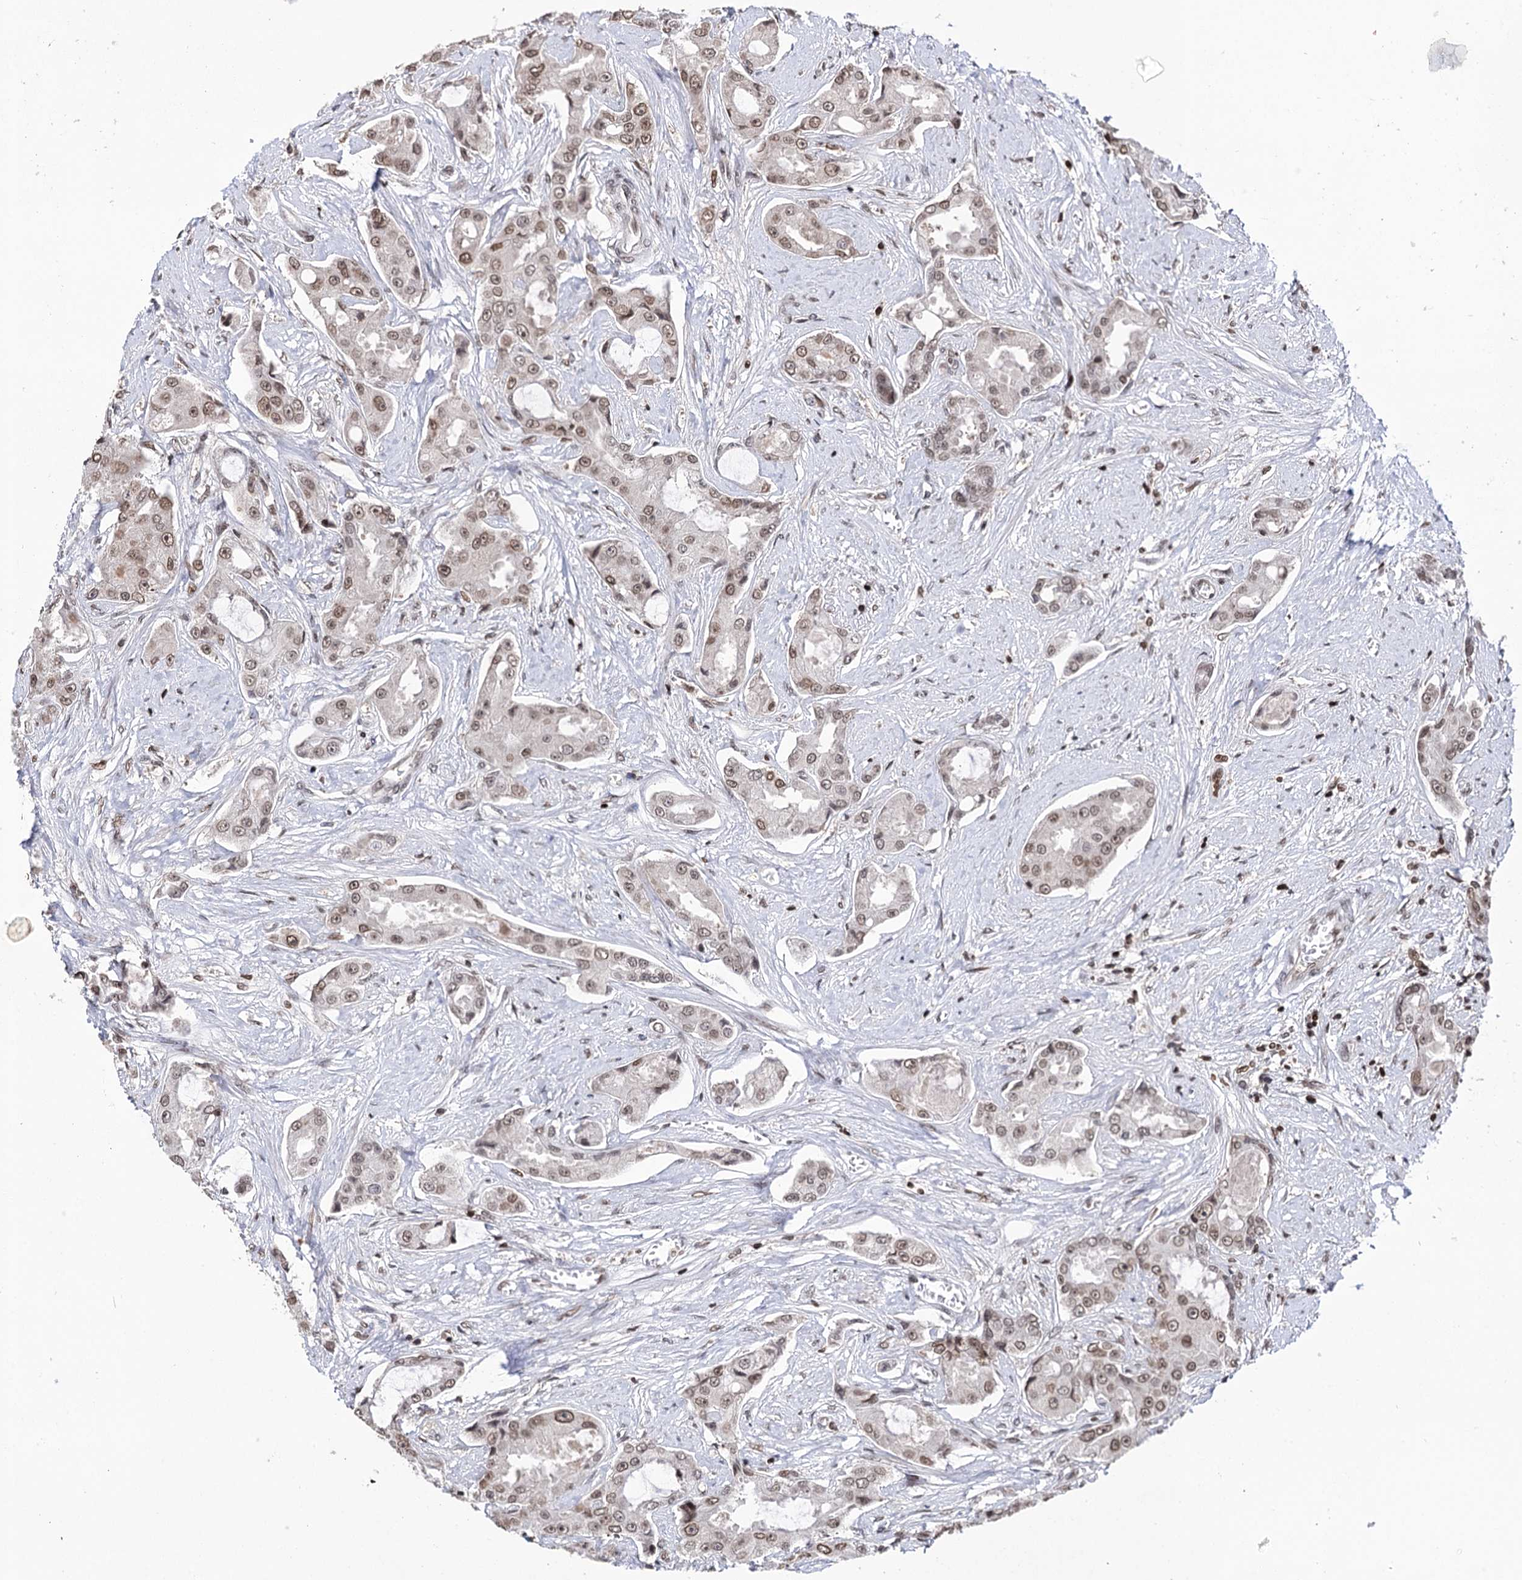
{"staining": {"intensity": "weak", "quantity": ">75%", "location": "nuclear"}, "tissue": "prostate cancer", "cell_type": "Tumor cells", "image_type": "cancer", "snomed": [{"axis": "morphology", "description": "Adenocarcinoma, High grade"}, {"axis": "topography", "description": "Prostate"}], "caption": "The immunohistochemical stain highlights weak nuclear staining in tumor cells of prostate adenocarcinoma (high-grade) tissue.", "gene": "CCDC77", "patient": {"sex": "male", "age": 73}}